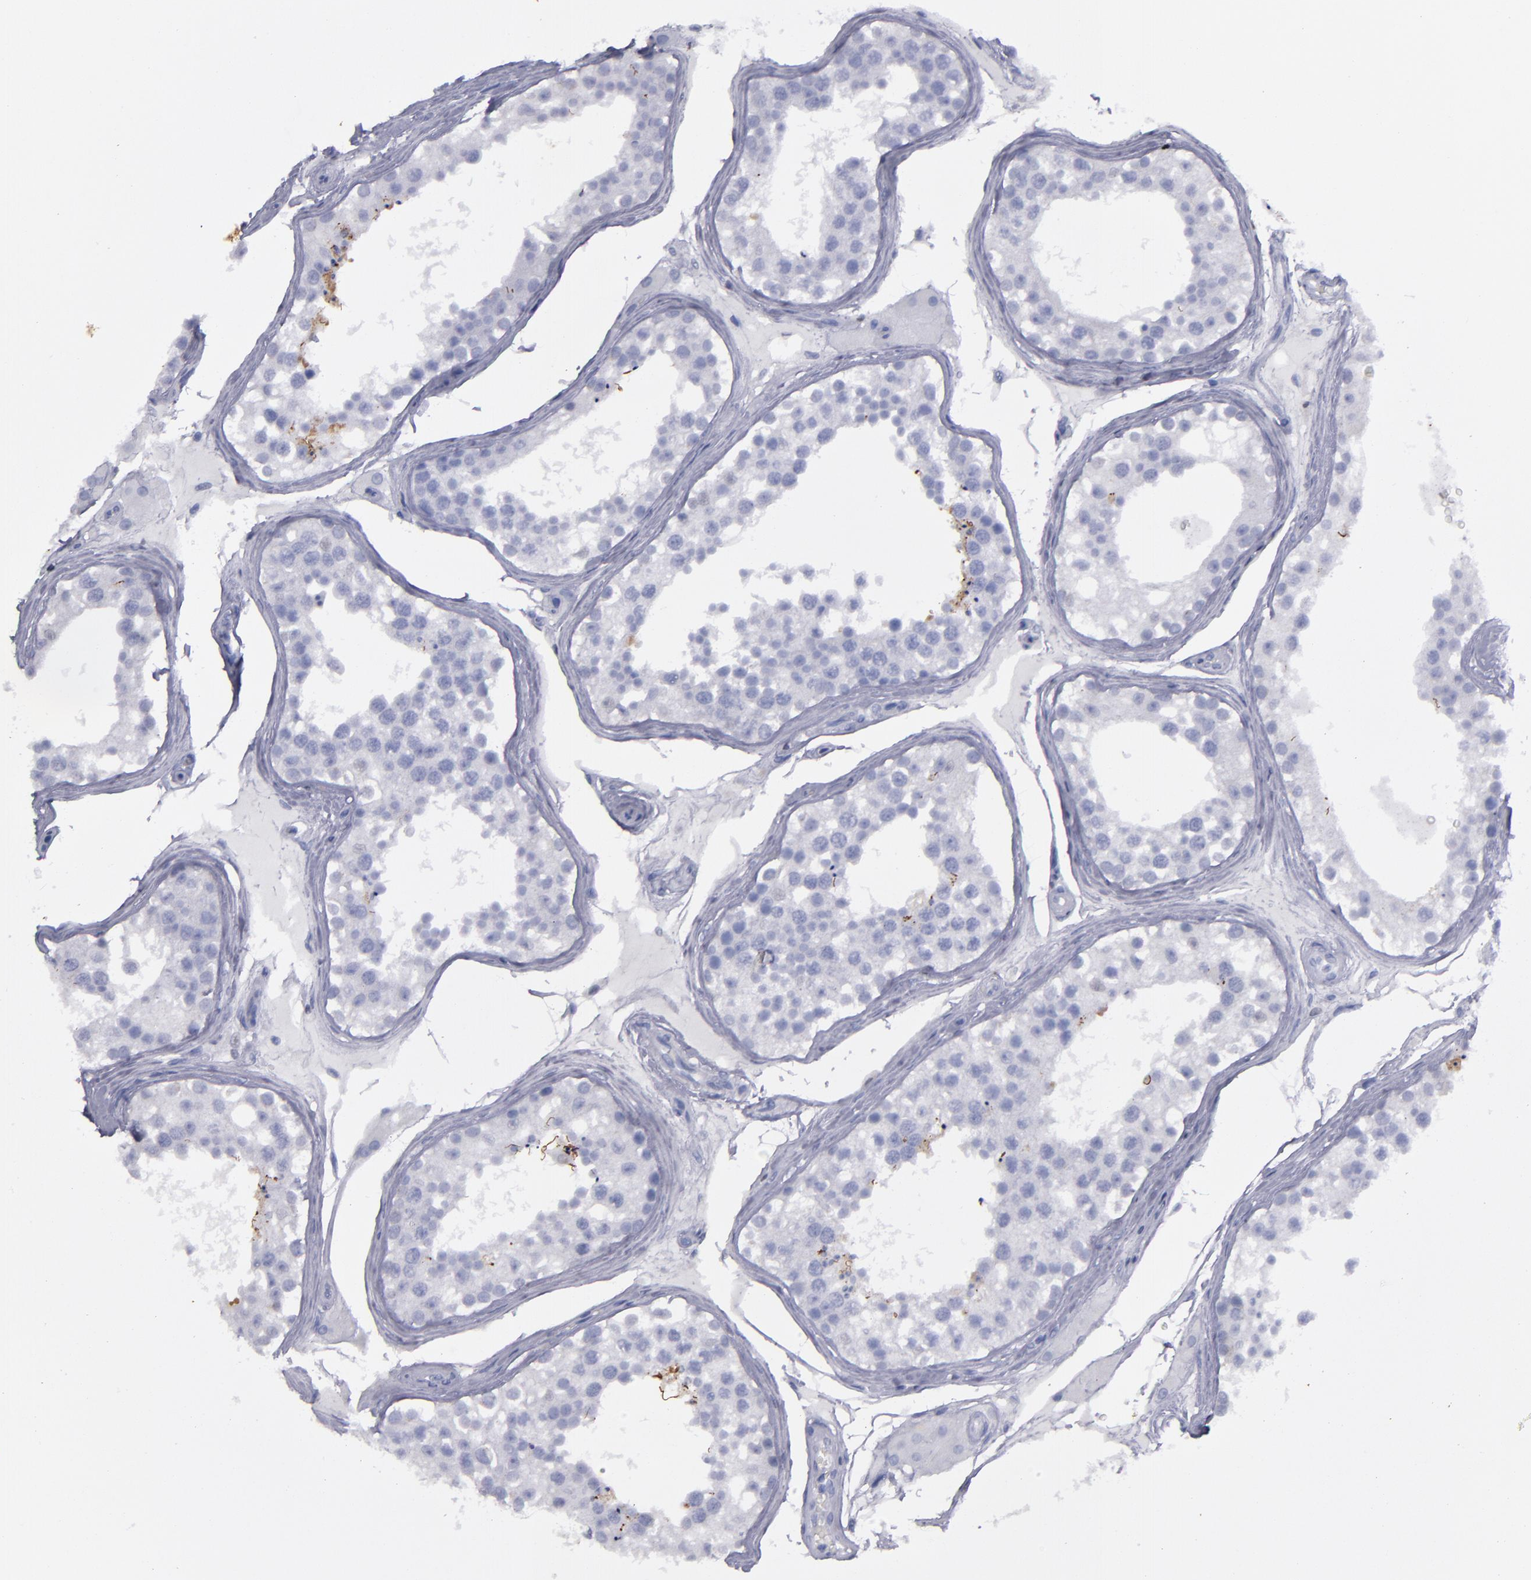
{"staining": {"intensity": "negative", "quantity": "none", "location": "none"}, "tissue": "testis", "cell_type": "Cells in seminiferous ducts", "image_type": "normal", "snomed": [{"axis": "morphology", "description": "Normal tissue, NOS"}, {"axis": "topography", "description": "Testis"}], "caption": "The immunohistochemistry photomicrograph has no significant staining in cells in seminiferous ducts of testis.", "gene": "IRF8", "patient": {"sex": "male", "age": 68}}